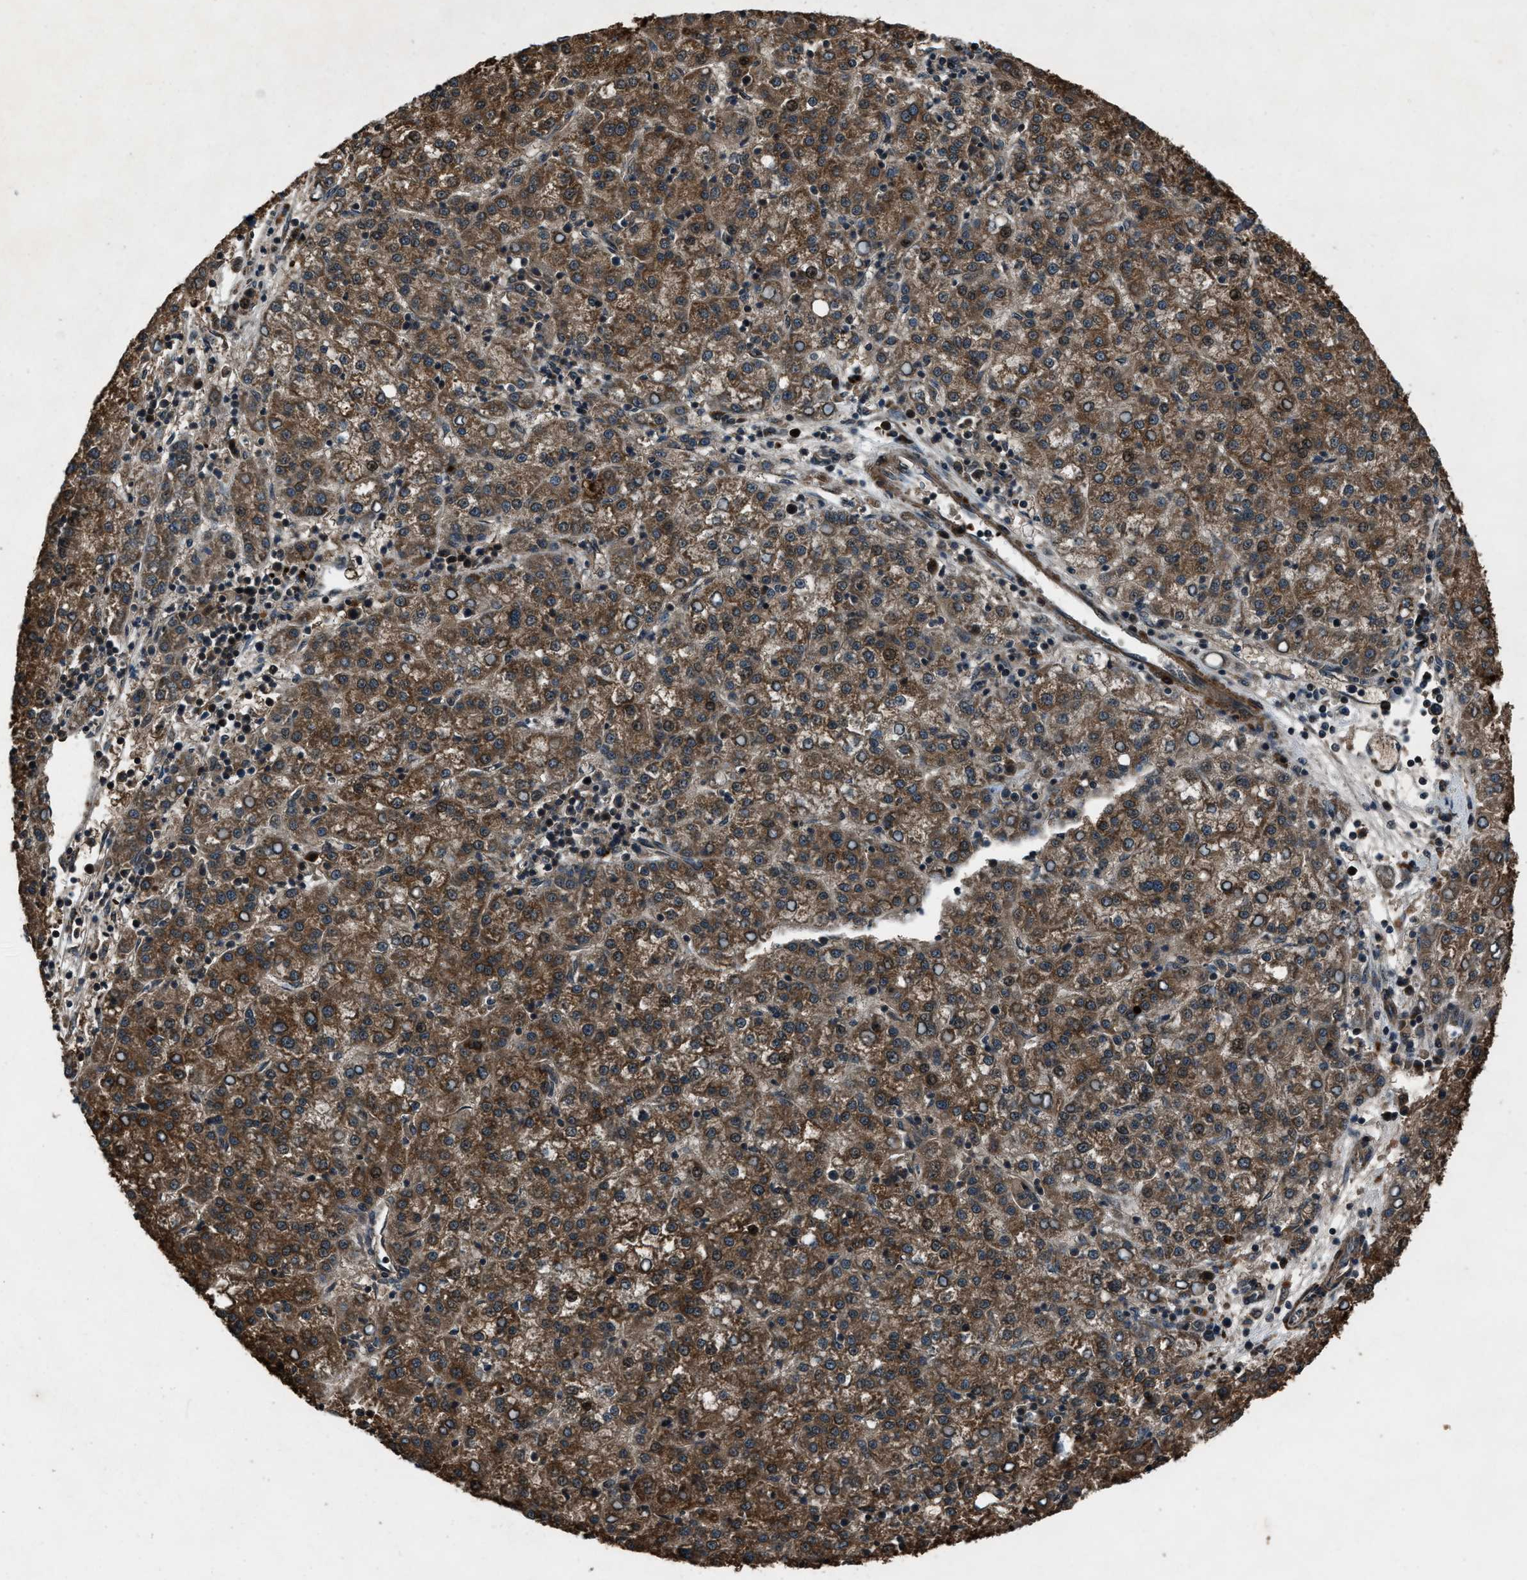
{"staining": {"intensity": "strong", "quantity": ">75%", "location": "cytoplasmic/membranous"}, "tissue": "liver cancer", "cell_type": "Tumor cells", "image_type": "cancer", "snomed": [{"axis": "morphology", "description": "Carcinoma, Hepatocellular, NOS"}, {"axis": "topography", "description": "Liver"}], "caption": "A micrograph of human liver hepatocellular carcinoma stained for a protein reveals strong cytoplasmic/membranous brown staining in tumor cells.", "gene": "IRAK4", "patient": {"sex": "female", "age": 58}}